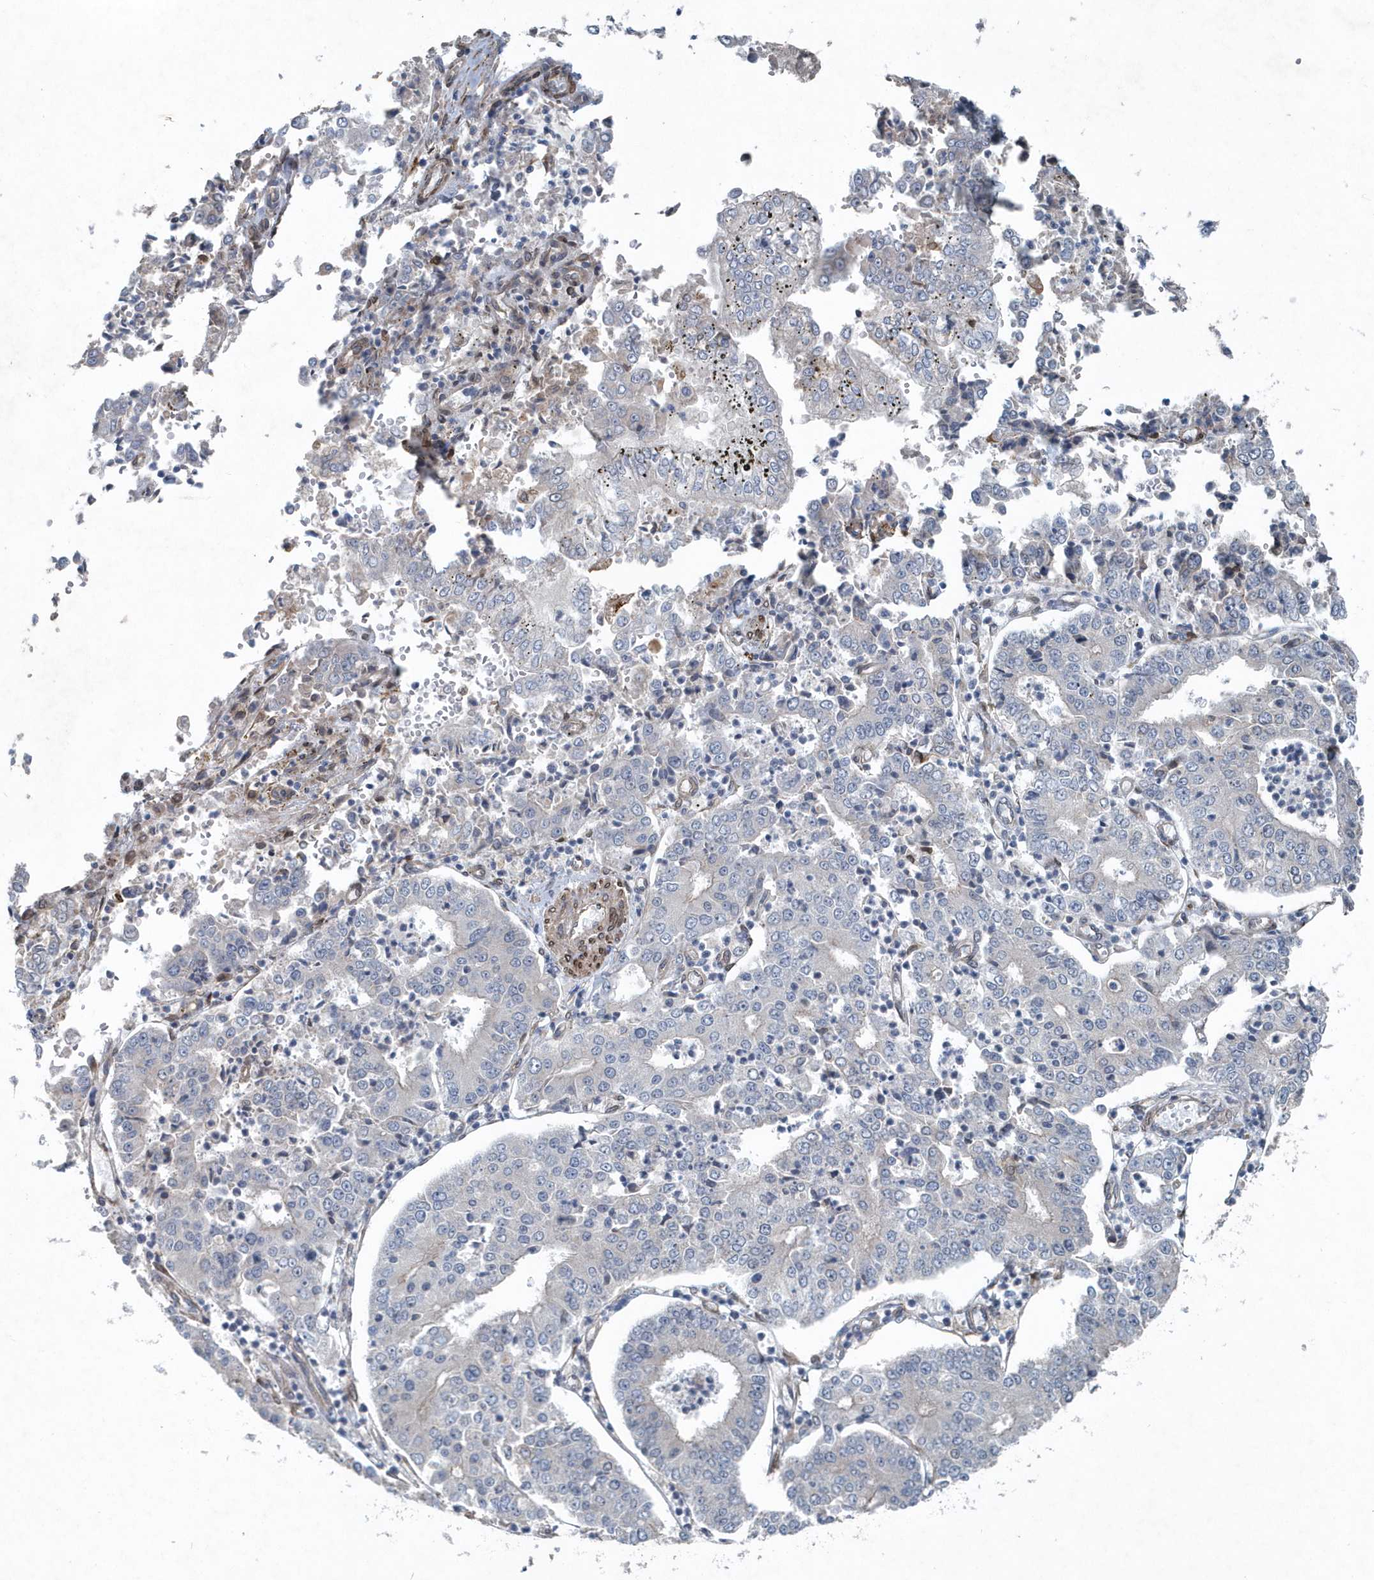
{"staining": {"intensity": "negative", "quantity": "none", "location": "none"}, "tissue": "stomach cancer", "cell_type": "Tumor cells", "image_type": "cancer", "snomed": [{"axis": "morphology", "description": "Adenocarcinoma, NOS"}, {"axis": "topography", "description": "Stomach"}], "caption": "The histopathology image reveals no significant expression in tumor cells of adenocarcinoma (stomach).", "gene": "MCC", "patient": {"sex": "male", "age": 76}}